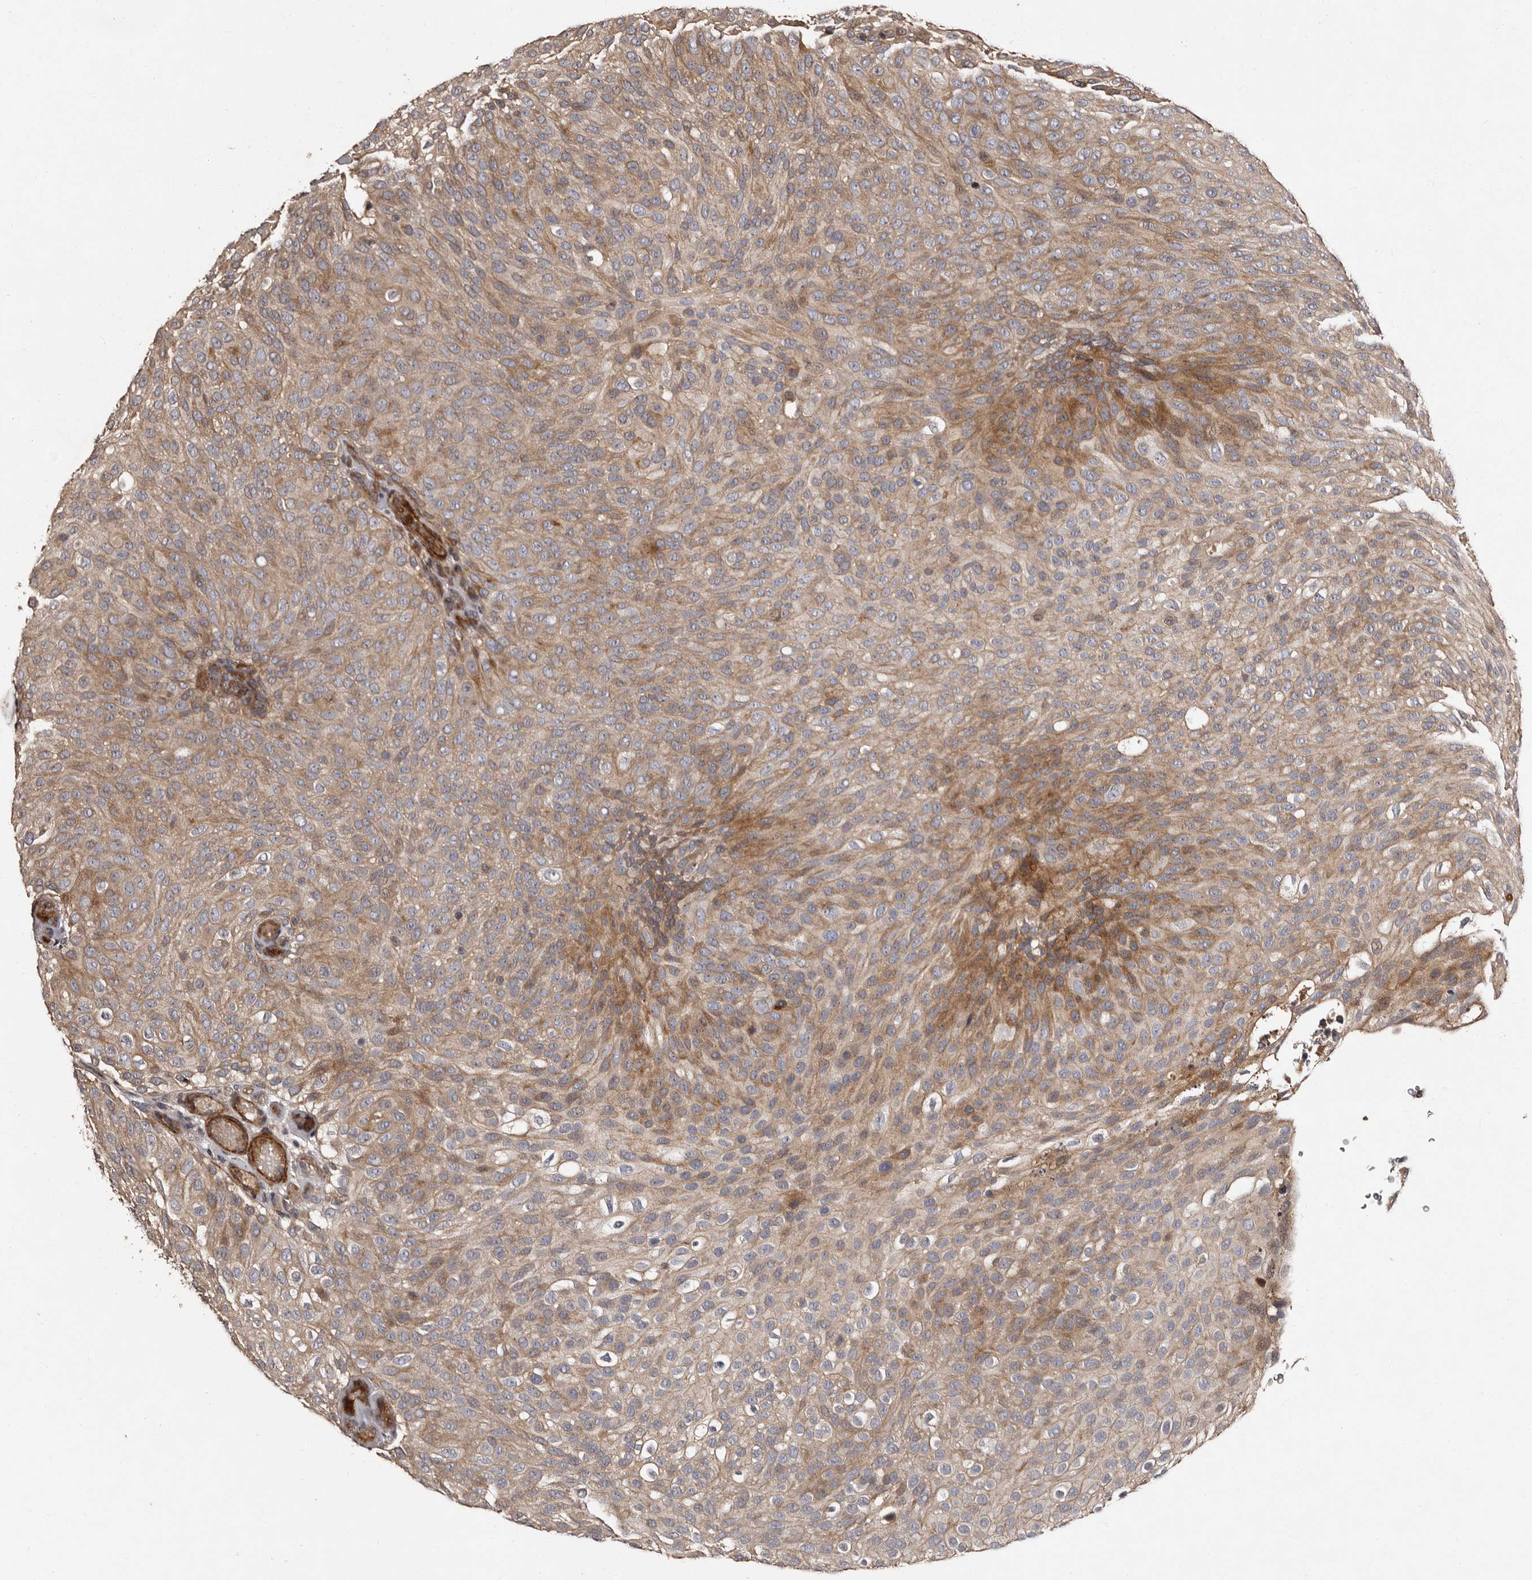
{"staining": {"intensity": "moderate", "quantity": "25%-75%", "location": "cytoplasmic/membranous"}, "tissue": "urothelial cancer", "cell_type": "Tumor cells", "image_type": "cancer", "snomed": [{"axis": "morphology", "description": "Urothelial carcinoma, Low grade"}, {"axis": "topography", "description": "Urinary bladder"}], "caption": "Protein staining of urothelial cancer tissue exhibits moderate cytoplasmic/membranous expression in about 25%-75% of tumor cells. (Stains: DAB in brown, nuclei in blue, Microscopy: brightfield microscopy at high magnification).", "gene": "PRKD3", "patient": {"sex": "male", "age": 78}}